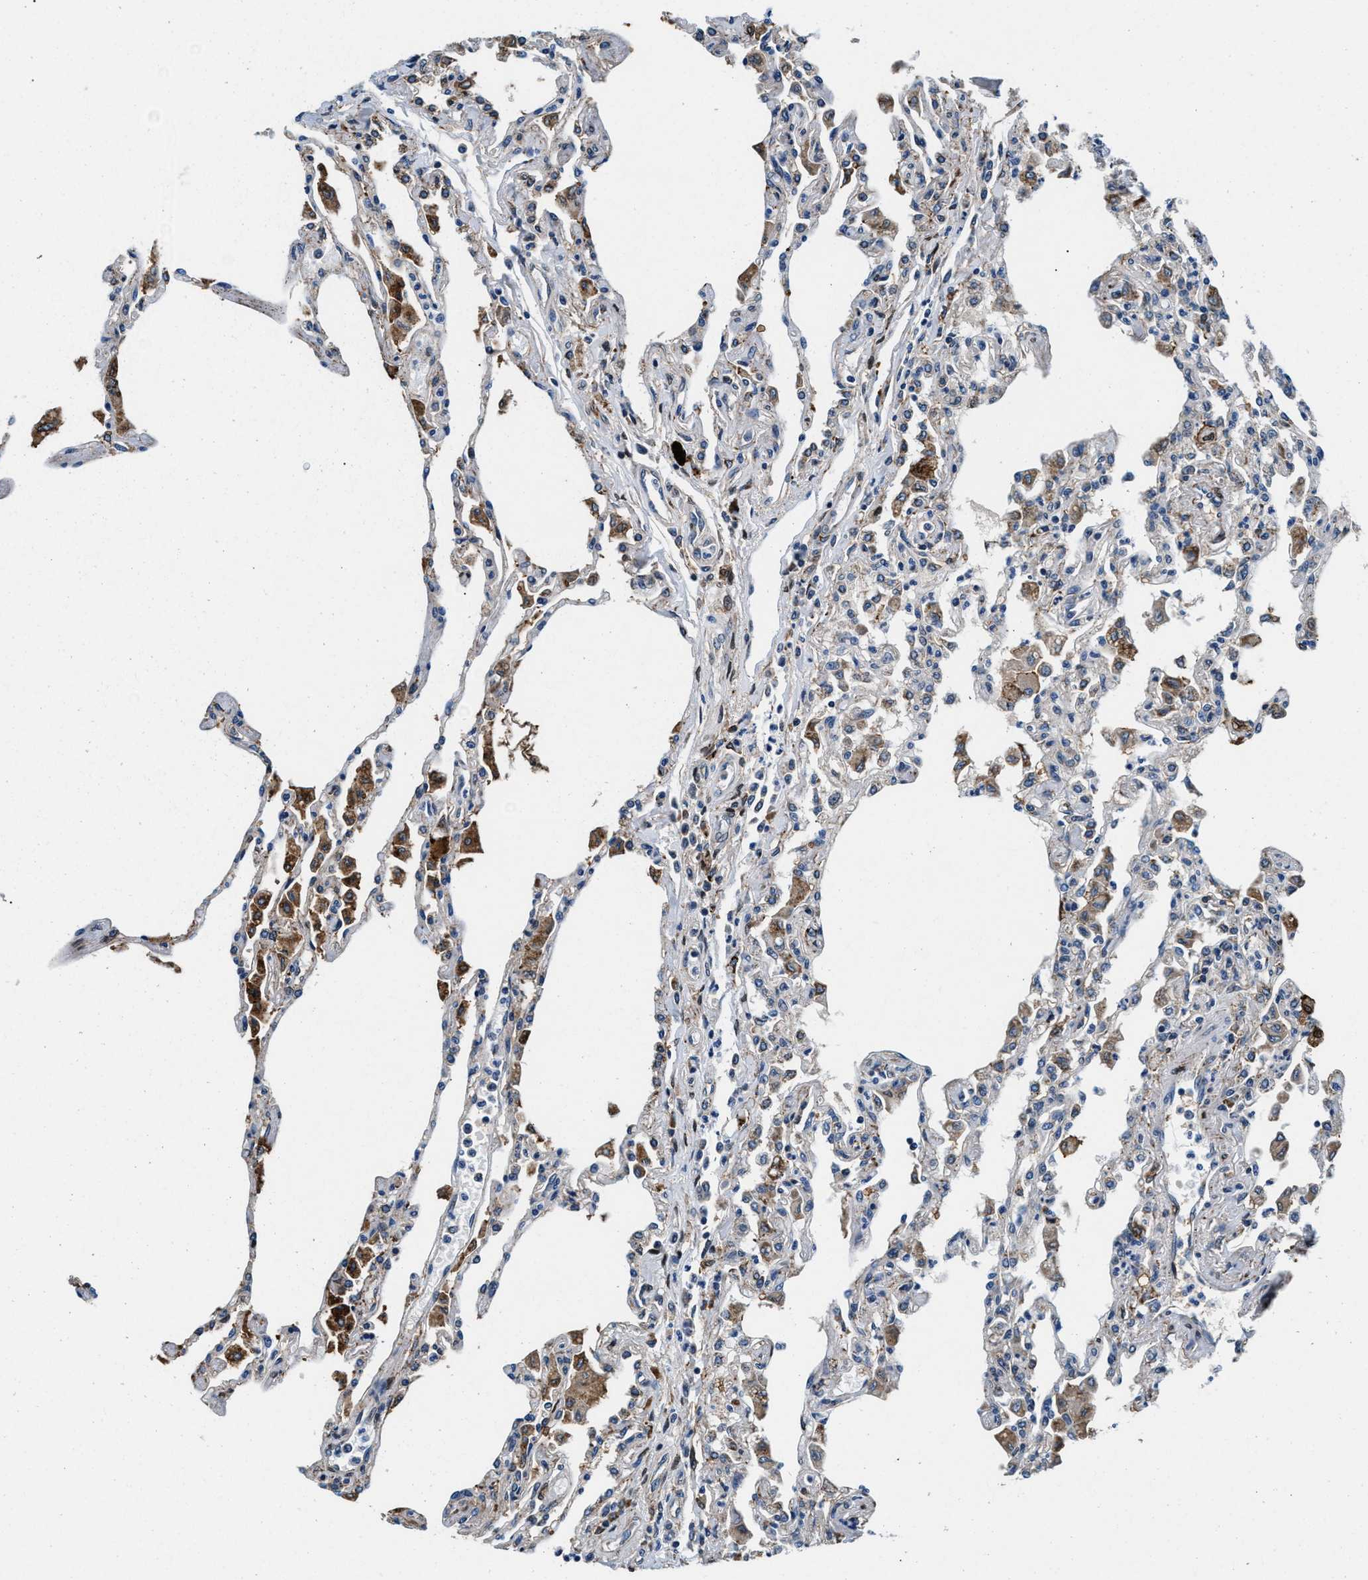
{"staining": {"intensity": "weak", "quantity": "<25%", "location": "cytoplasmic/membranous"}, "tissue": "lung", "cell_type": "Alveolar cells", "image_type": "normal", "snomed": [{"axis": "morphology", "description": "Normal tissue, NOS"}, {"axis": "topography", "description": "Bronchus"}, {"axis": "topography", "description": "Lung"}], "caption": "The micrograph exhibits no staining of alveolar cells in unremarkable lung.", "gene": "SLFN11", "patient": {"sex": "female", "age": 49}}